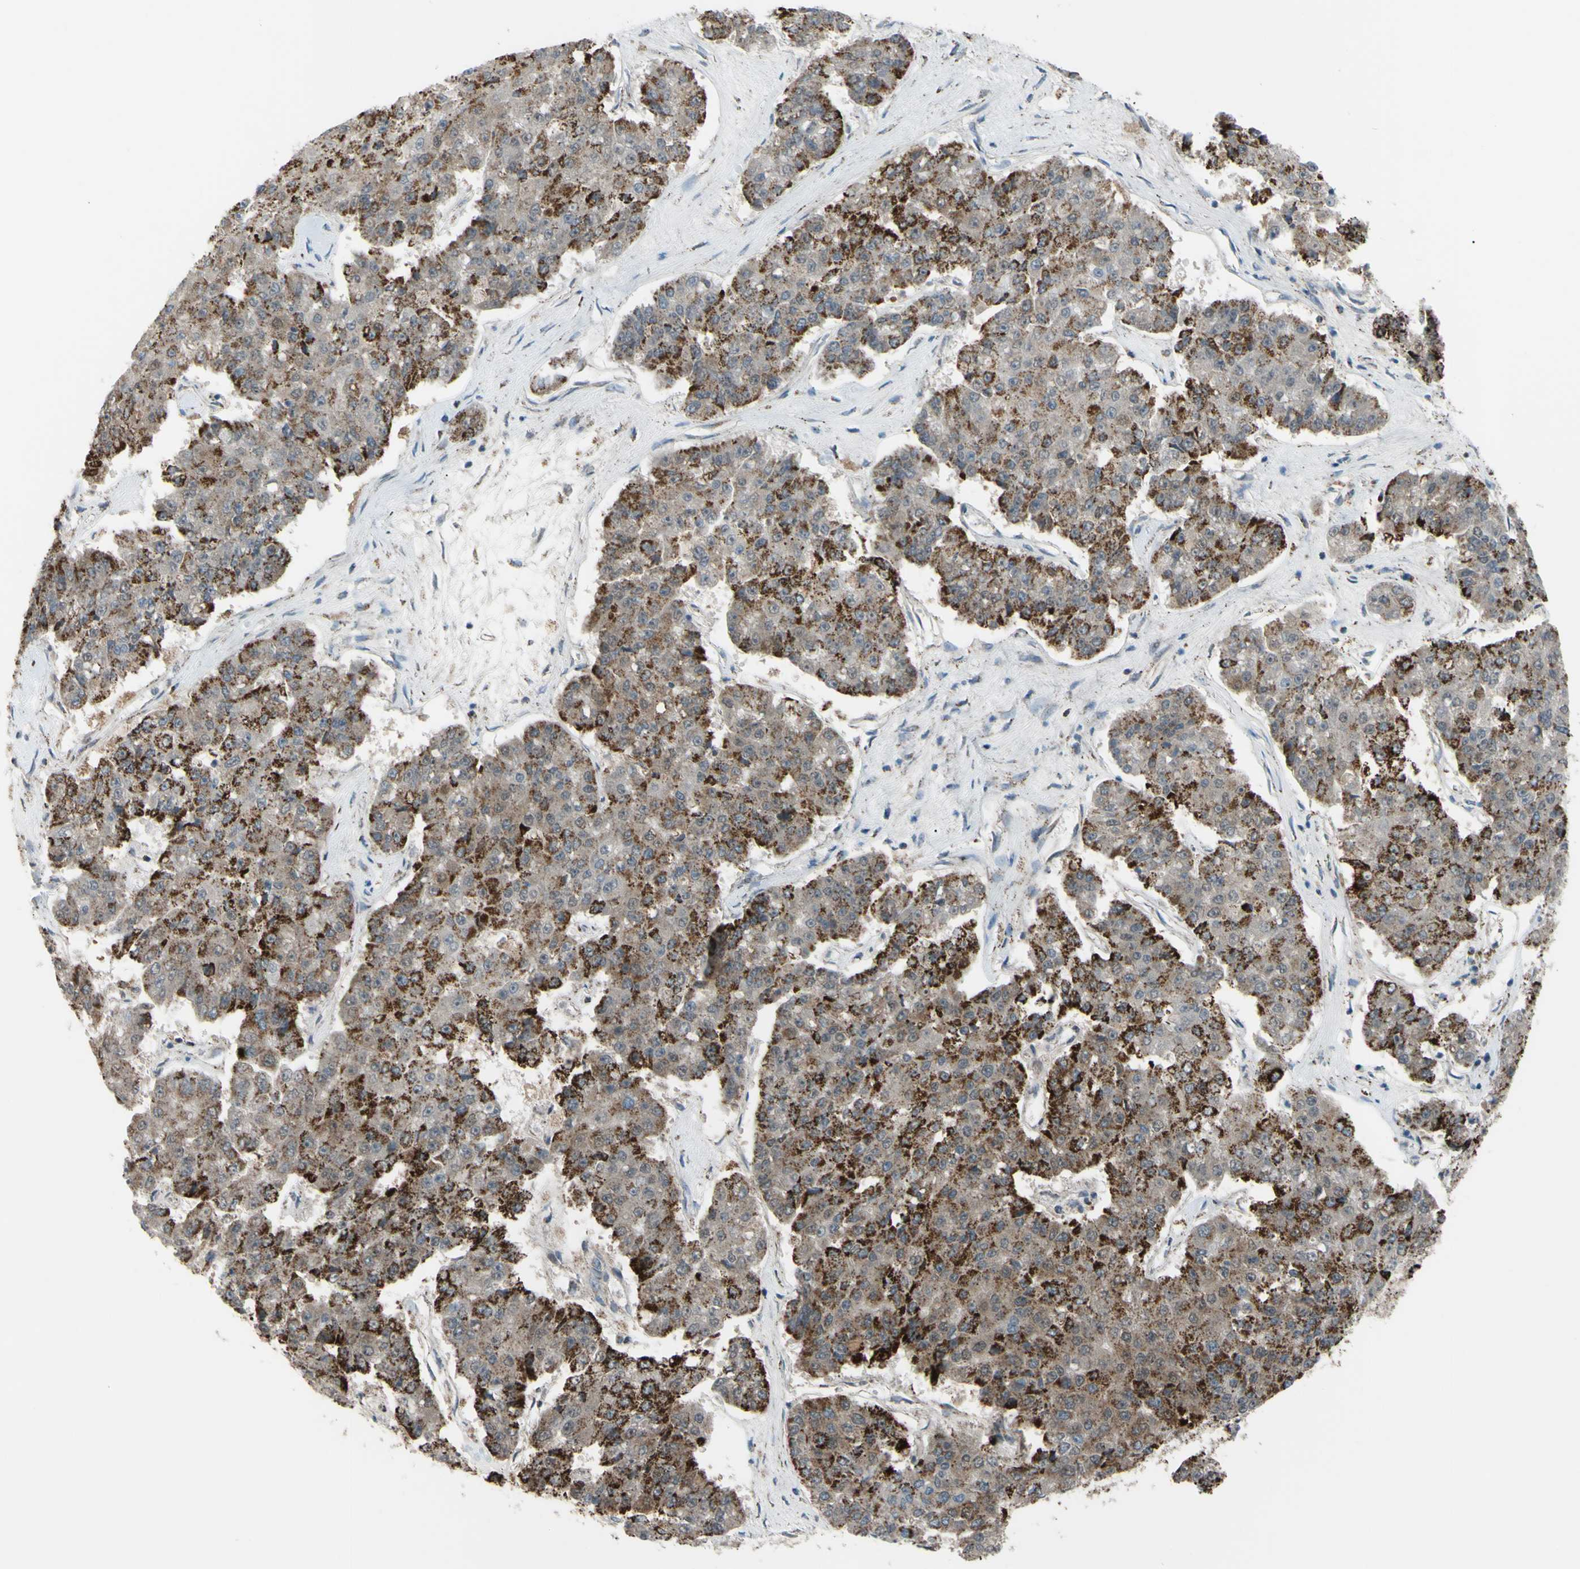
{"staining": {"intensity": "moderate", "quantity": "25%-75%", "location": "cytoplasmic/membranous"}, "tissue": "pancreatic cancer", "cell_type": "Tumor cells", "image_type": "cancer", "snomed": [{"axis": "morphology", "description": "Adenocarcinoma, NOS"}, {"axis": "topography", "description": "Pancreas"}], "caption": "Moderate cytoplasmic/membranous positivity for a protein is present in about 25%-75% of tumor cells of pancreatic adenocarcinoma using IHC.", "gene": "GLT8D1", "patient": {"sex": "male", "age": 50}}